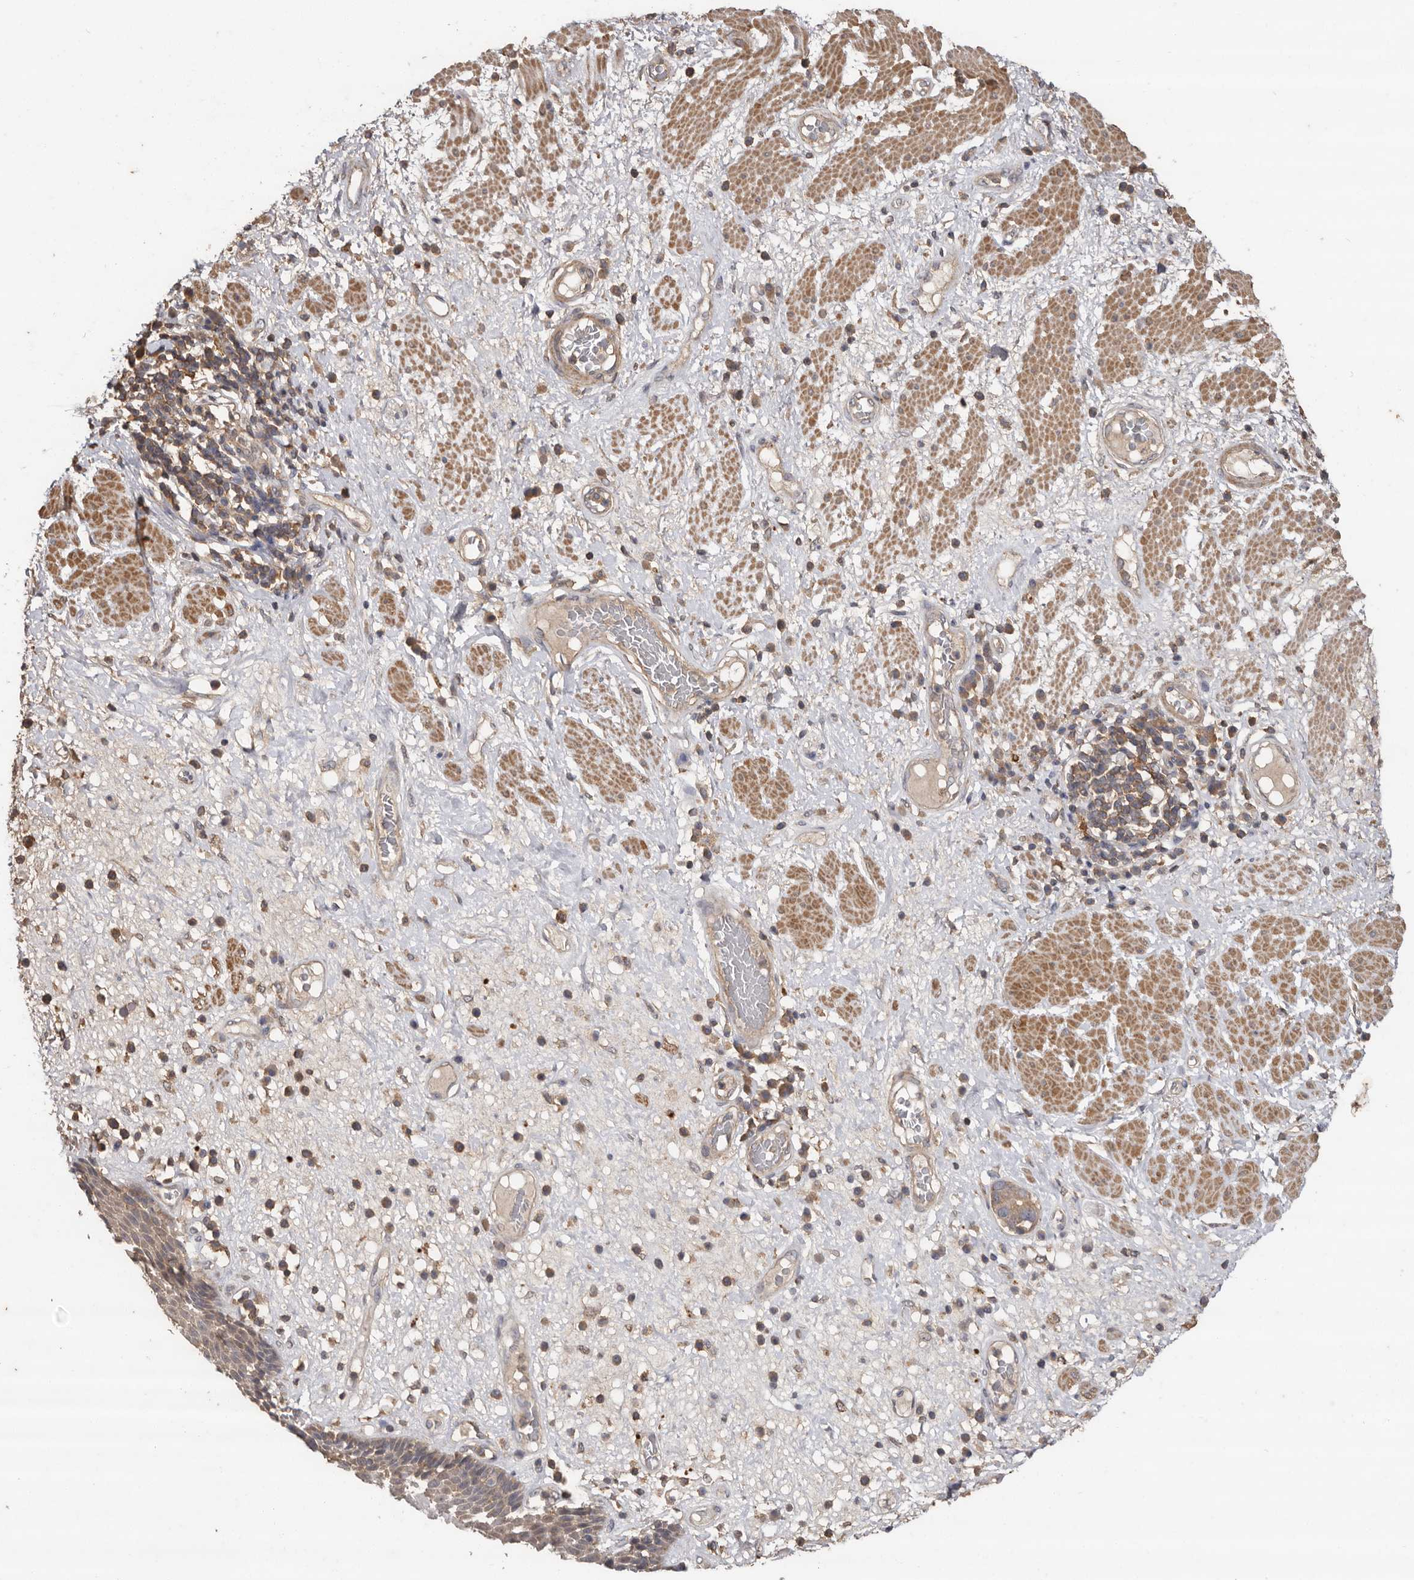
{"staining": {"intensity": "weak", "quantity": "<25%", "location": "cytoplasmic/membranous"}, "tissue": "esophagus", "cell_type": "Squamous epithelial cells", "image_type": "normal", "snomed": [{"axis": "morphology", "description": "Normal tissue, NOS"}, {"axis": "morphology", "description": "Adenocarcinoma, NOS"}, {"axis": "topography", "description": "Esophagus"}], "caption": "This is an immunohistochemistry (IHC) histopathology image of unremarkable esophagus. There is no expression in squamous epithelial cells.", "gene": "RWDD1", "patient": {"sex": "male", "age": 62}}